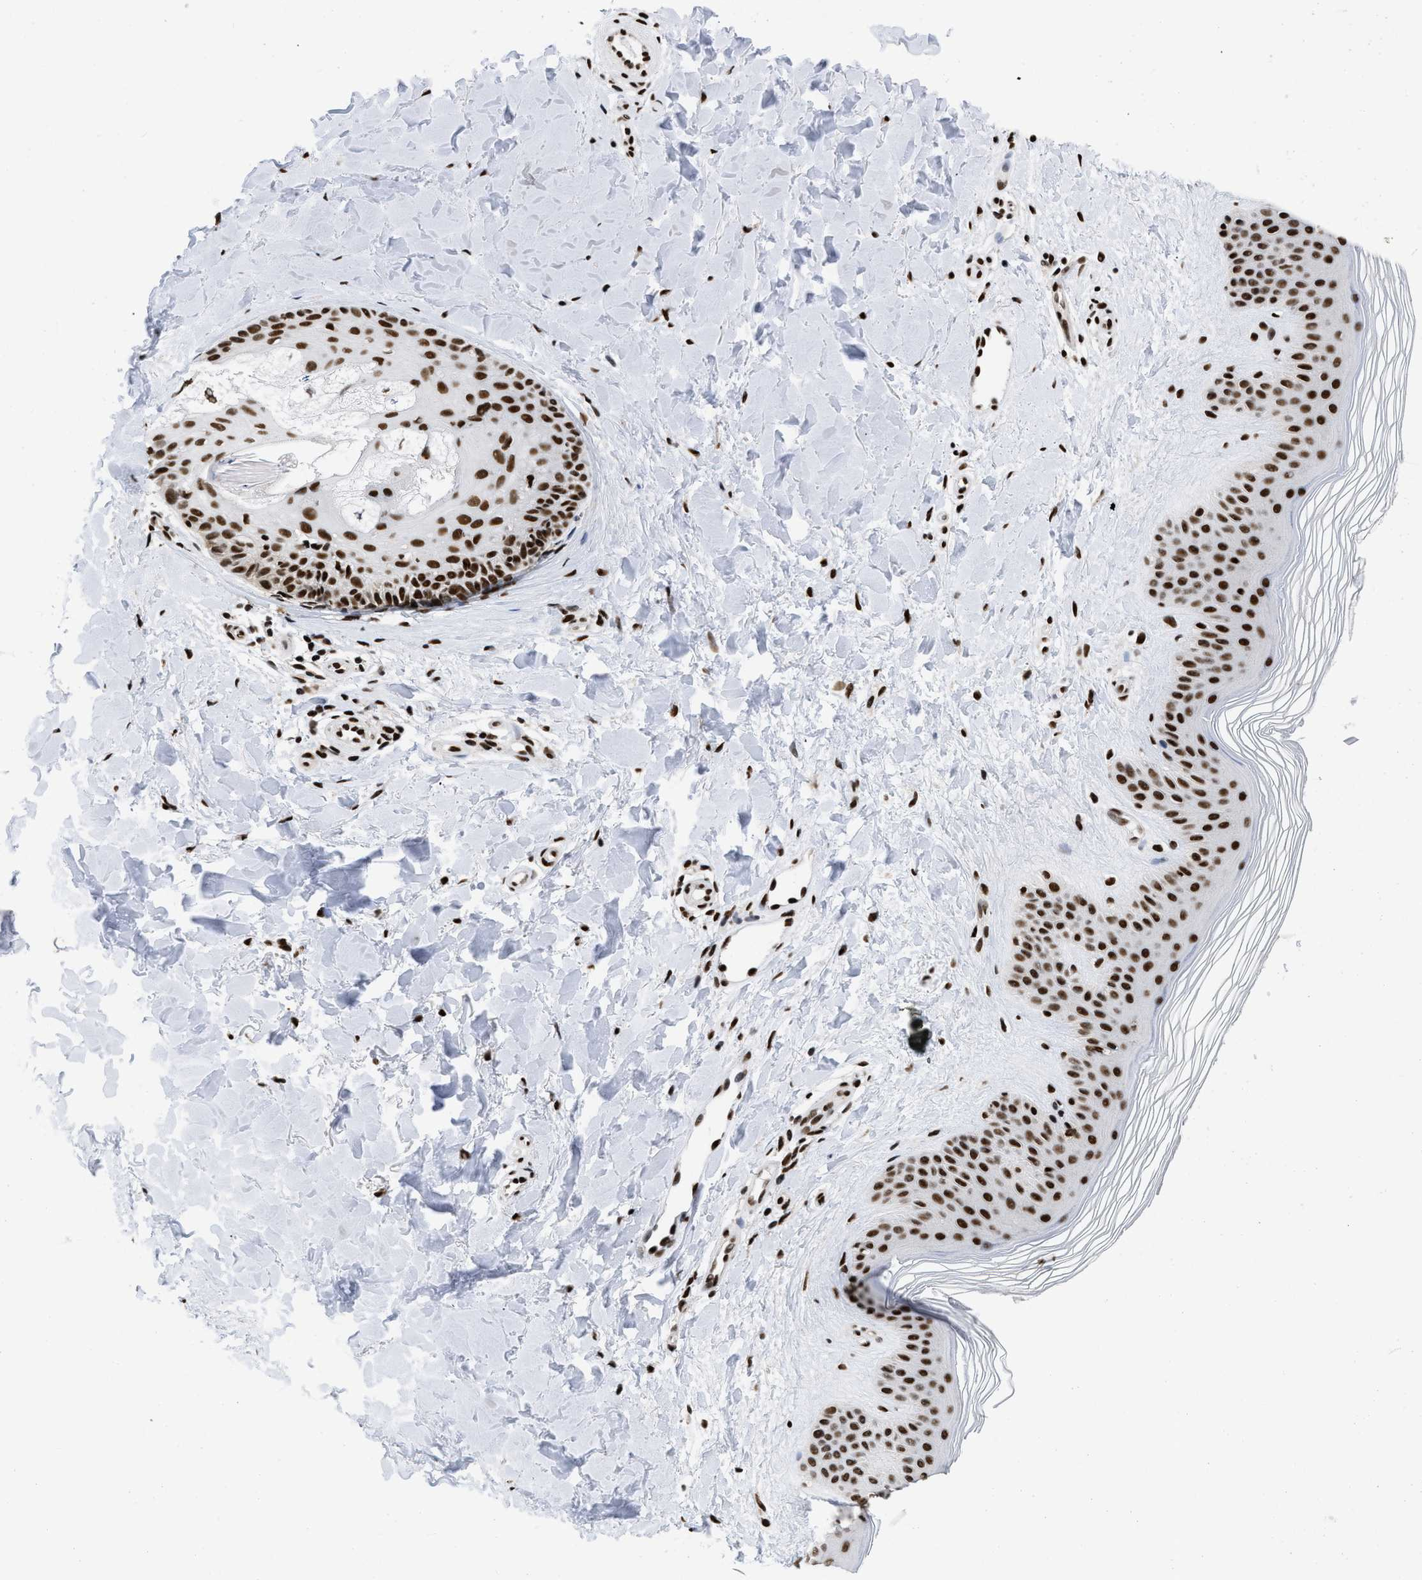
{"staining": {"intensity": "strong", "quantity": ">75%", "location": "nuclear"}, "tissue": "skin", "cell_type": "Fibroblasts", "image_type": "normal", "snomed": [{"axis": "morphology", "description": "Normal tissue, NOS"}, {"axis": "morphology", "description": "Malignant melanoma, Metastatic site"}, {"axis": "topography", "description": "Skin"}], "caption": "This is an image of immunohistochemistry staining of benign skin, which shows strong expression in the nuclear of fibroblasts.", "gene": "CREB1", "patient": {"sex": "male", "age": 41}}